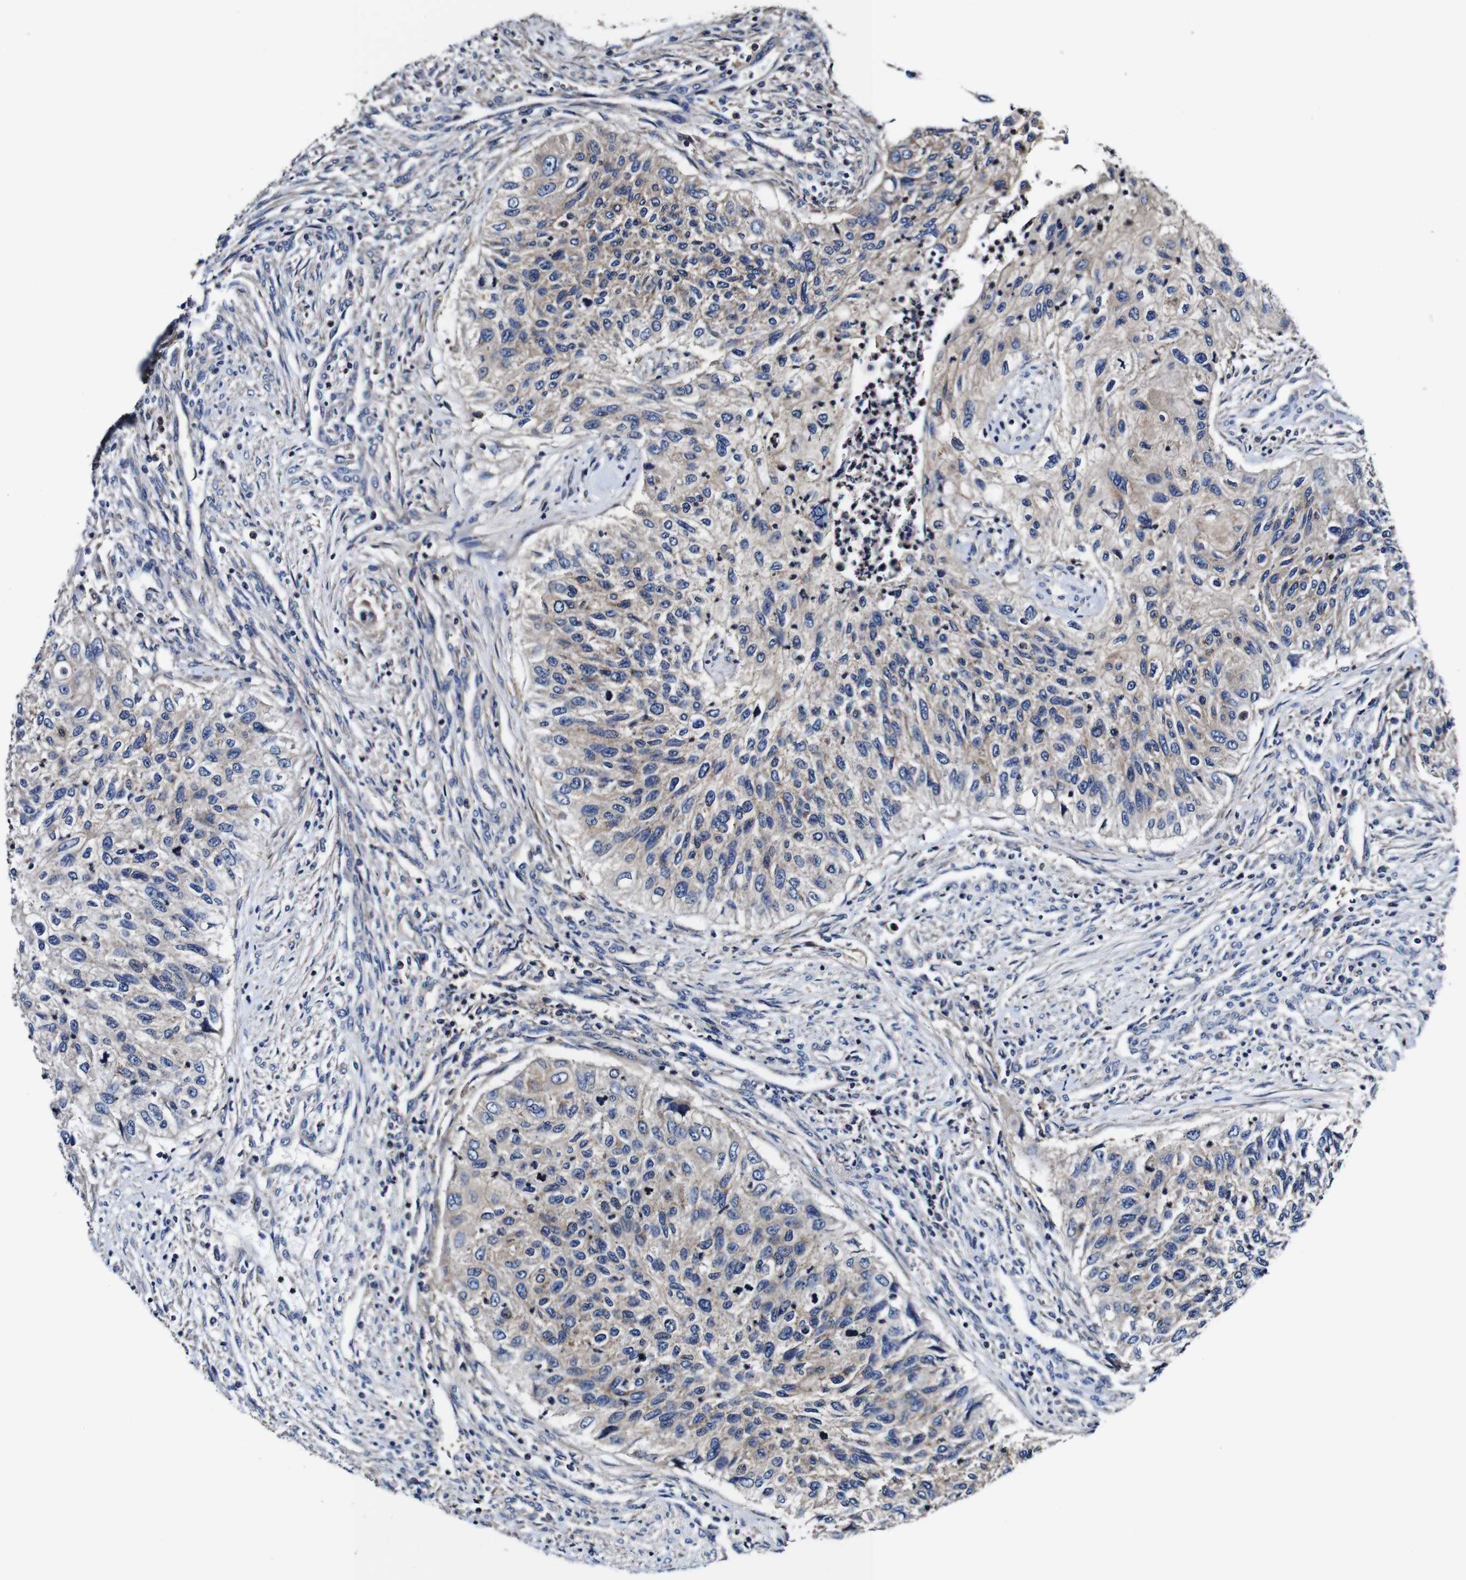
{"staining": {"intensity": "weak", "quantity": "25%-75%", "location": "cytoplasmic/membranous"}, "tissue": "urothelial cancer", "cell_type": "Tumor cells", "image_type": "cancer", "snomed": [{"axis": "morphology", "description": "Urothelial carcinoma, High grade"}, {"axis": "topography", "description": "Urinary bladder"}], "caption": "Urothelial carcinoma (high-grade) was stained to show a protein in brown. There is low levels of weak cytoplasmic/membranous staining in approximately 25%-75% of tumor cells. (Stains: DAB in brown, nuclei in blue, Microscopy: brightfield microscopy at high magnification).", "gene": "PDCD6IP", "patient": {"sex": "female", "age": 60}}